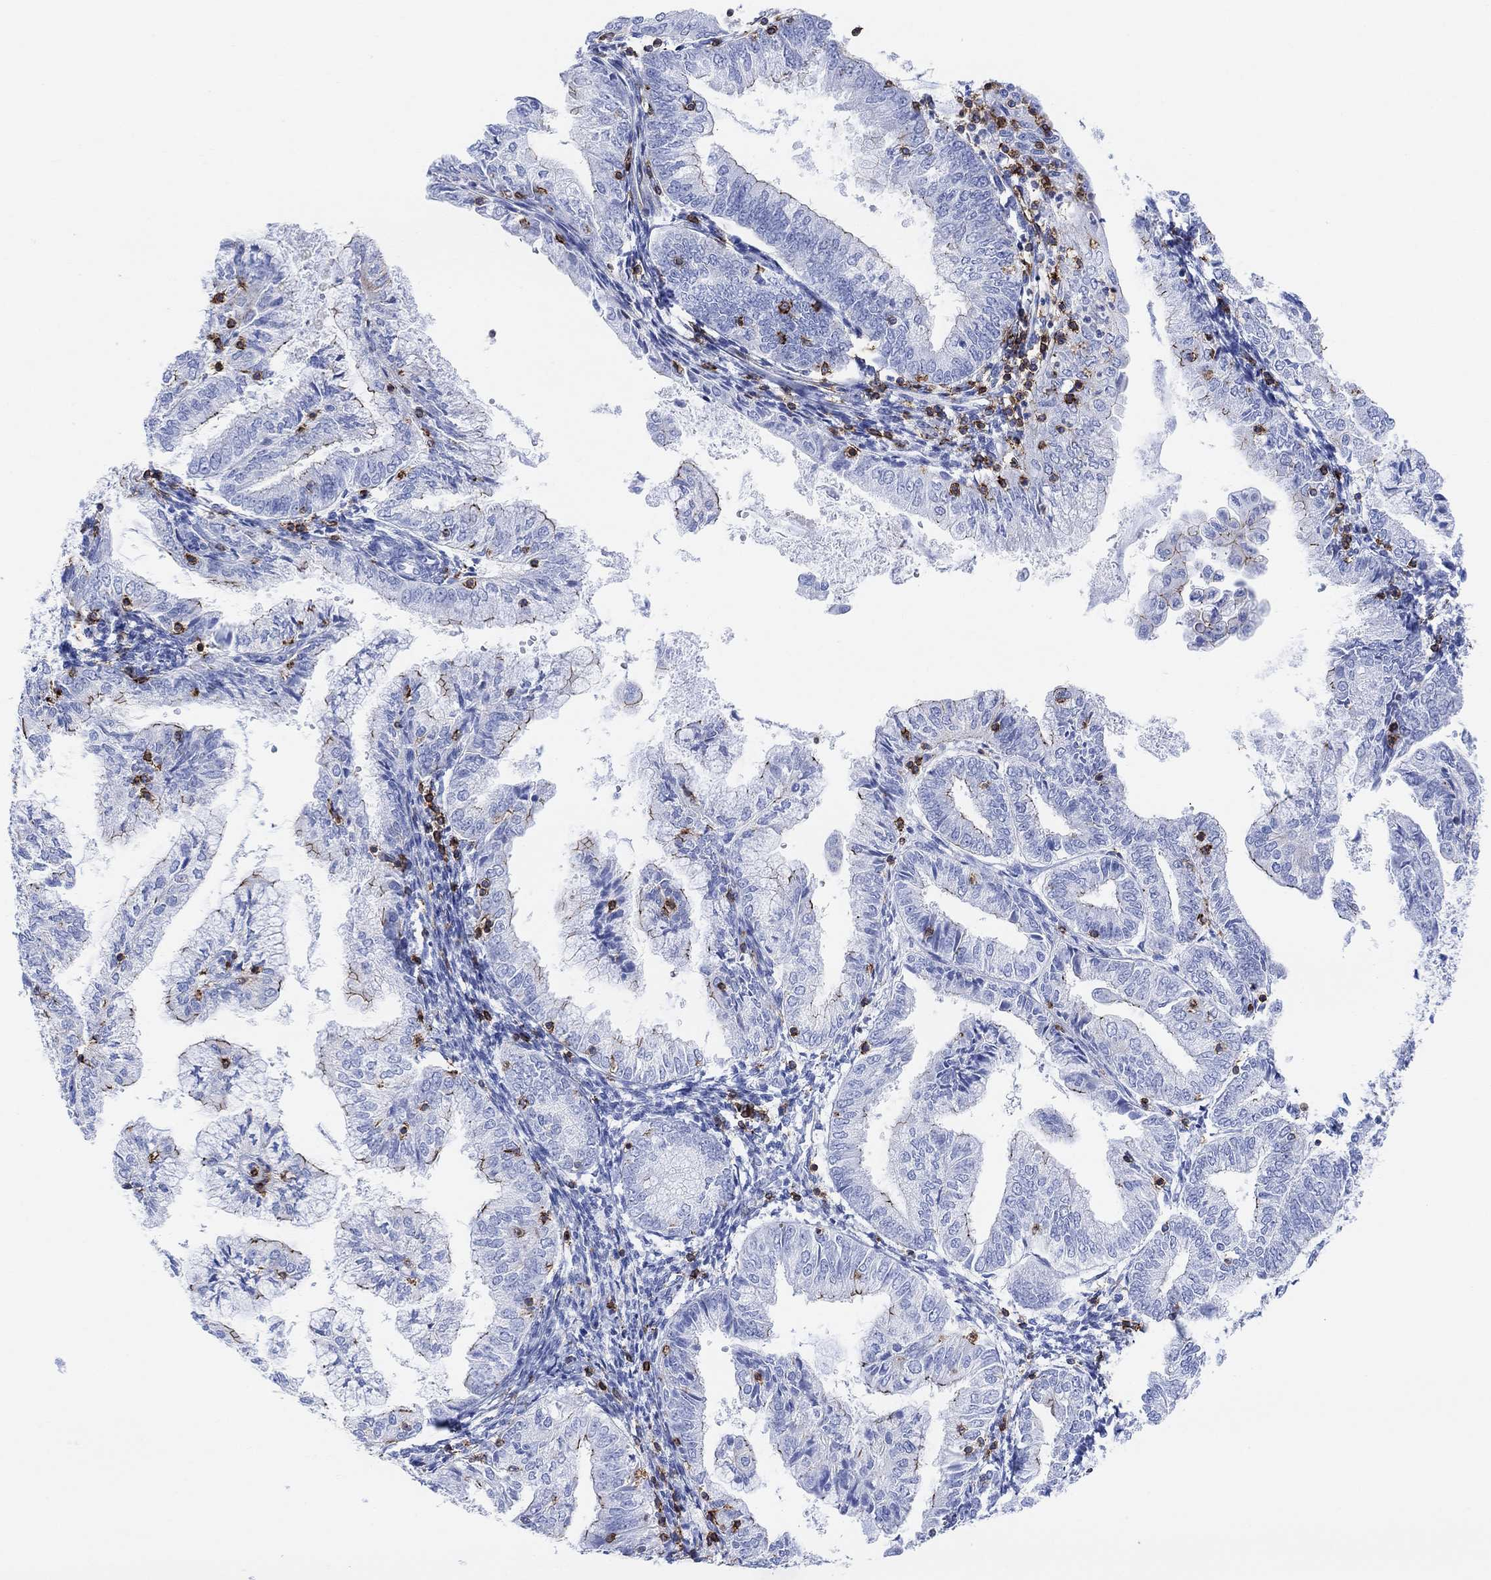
{"staining": {"intensity": "strong", "quantity": "<25%", "location": "cytoplasmic/membranous"}, "tissue": "endometrial cancer", "cell_type": "Tumor cells", "image_type": "cancer", "snomed": [{"axis": "morphology", "description": "Adenocarcinoma, NOS"}, {"axis": "topography", "description": "Endometrium"}], "caption": "Brown immunohistochemical staining in endometrial adenocarcinoma displays strong cytoplasmic/membranous positivity in approximately <25% of tumor cells.", "gene": "GPR65", "patient": {"sex": "female", "age": 56}}